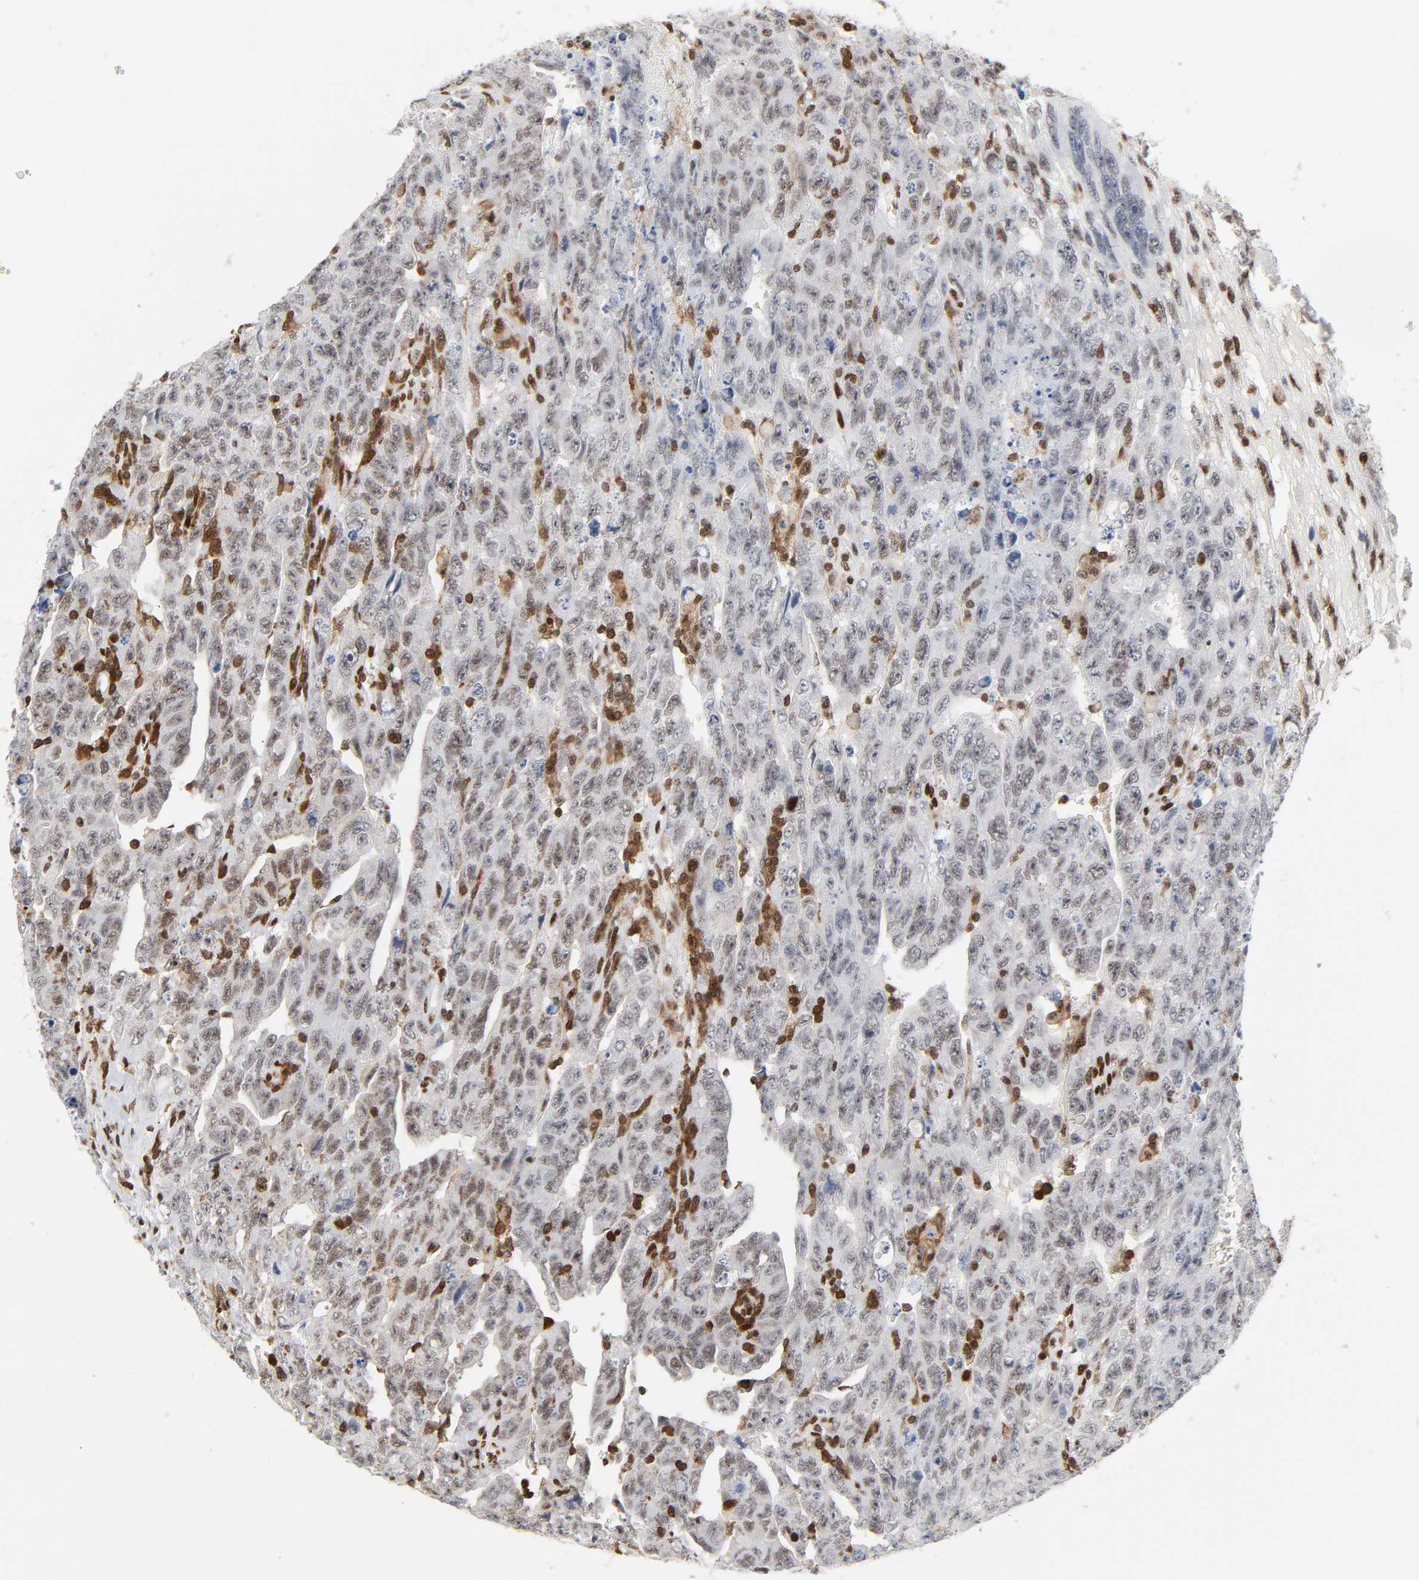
{"staining": {"intensity": "weak", "quantity": ">75%", "location": "nuclear"}, "tissue": "testis cancer", "cell_type": "Tumor cells", "image_type": "cancer", "snomed": [{"axis": "morphology", "description": "Carcinoma, Embryonal, NOS"}, {"axis": "topography", "description": "Testis"}], "caption": "IHC of embryonal carcinoma (testis) demonstrates low levels of weak nuclear positivity in about >75% of tumor cells.", "gene": "WAS", "patient": {"sex": "male", "age": 28}}